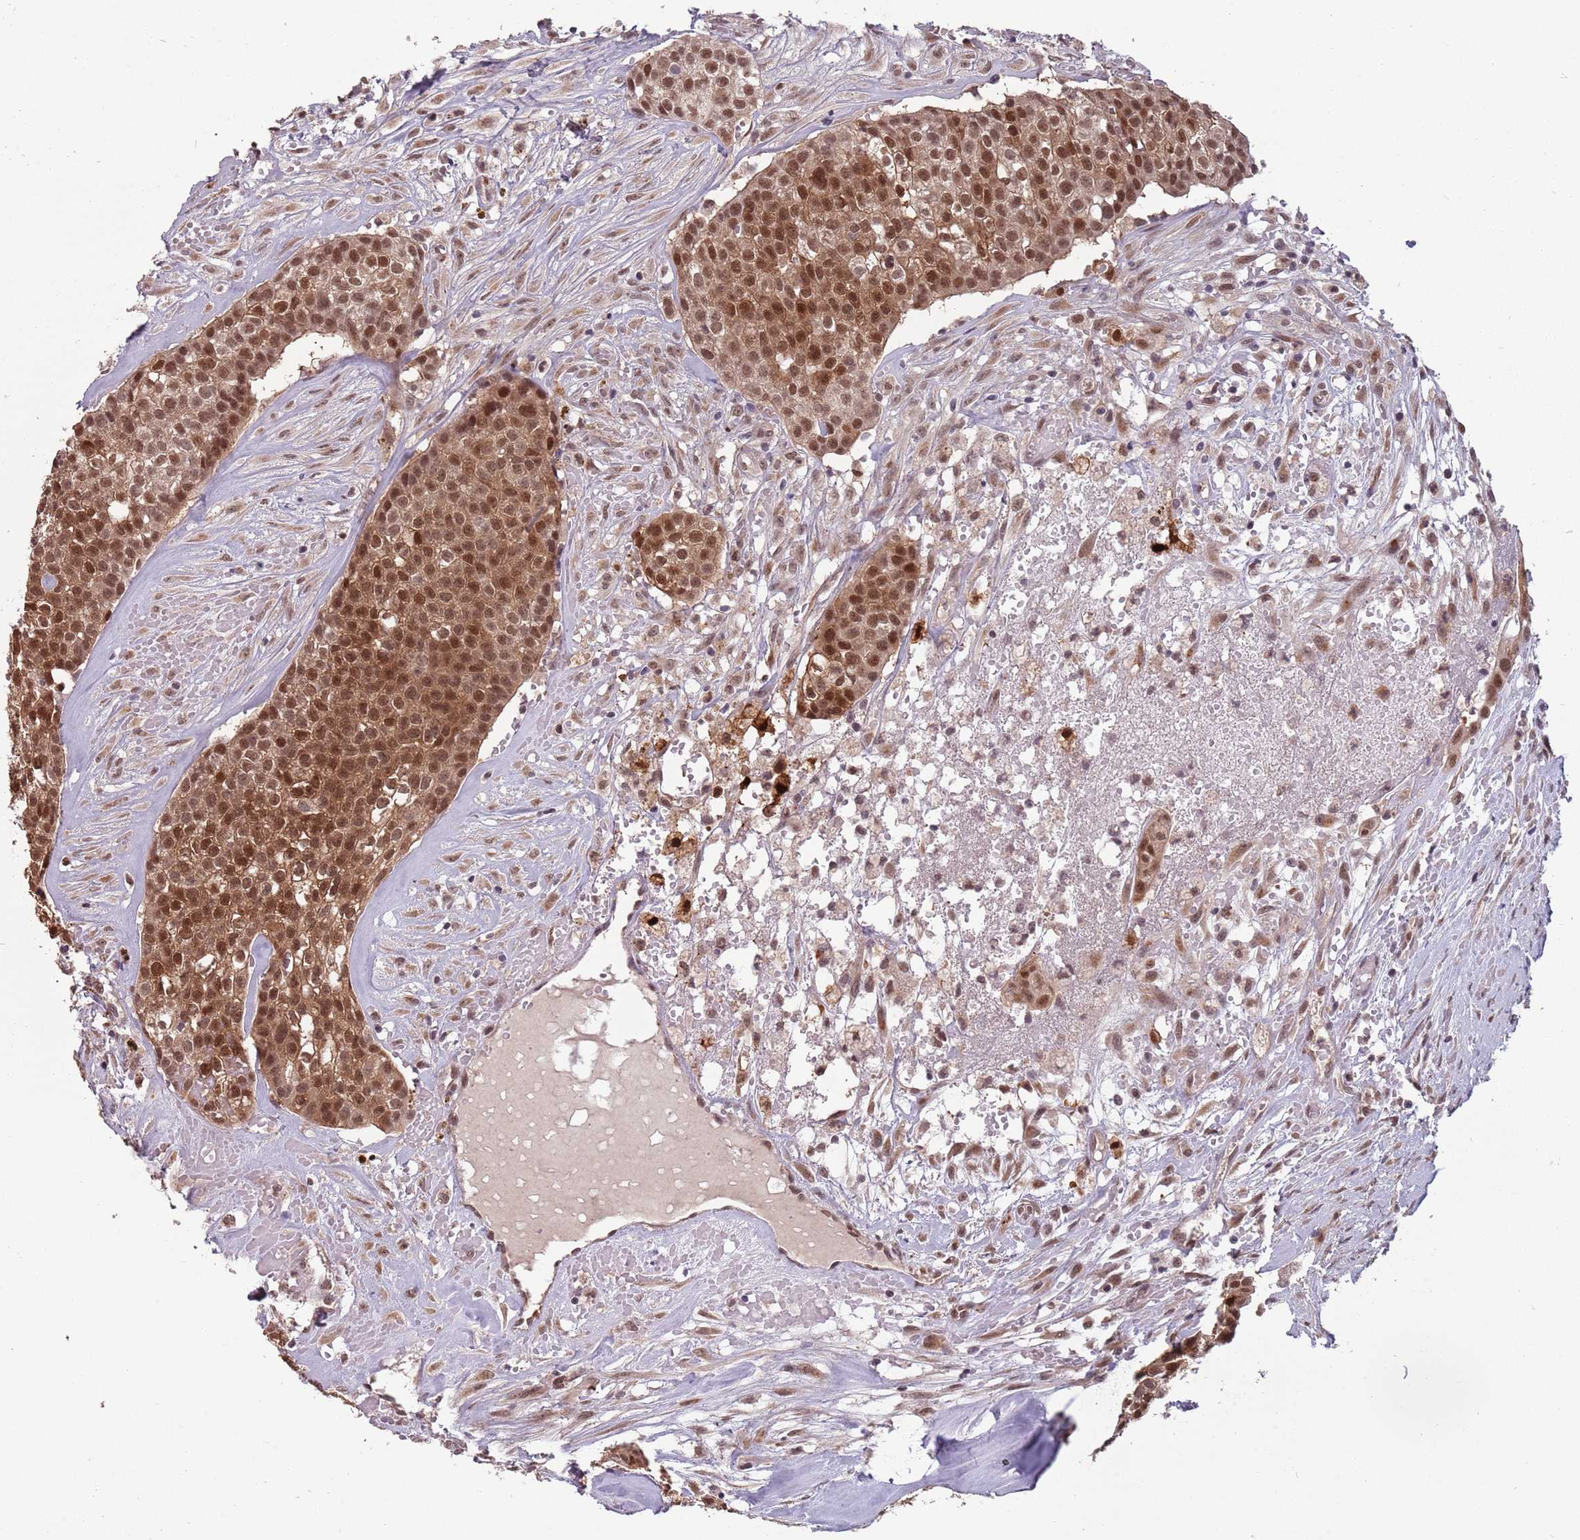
{"staining": {"intensity": "moderate", "quantity": ">75%", "location": "nuclear"}, "tissue": "head and neck cancer", "cell_type": "Tumor cells", "image_type": "cancer", "snomed": [{"axis": "morphology", "description": "Adenocarcinoma, NOS"}, {"axis": "topography", "description": "Head-Neck"}], "caption": "Immunohistochemical staining of head and neck cancer (adenocarcinoma) shows medium levels of moderate nuclear protein positivity in about >75% of tumor cells.", "gene": "ZBTB5", "patient": {"sex": "male", "age": 81}}